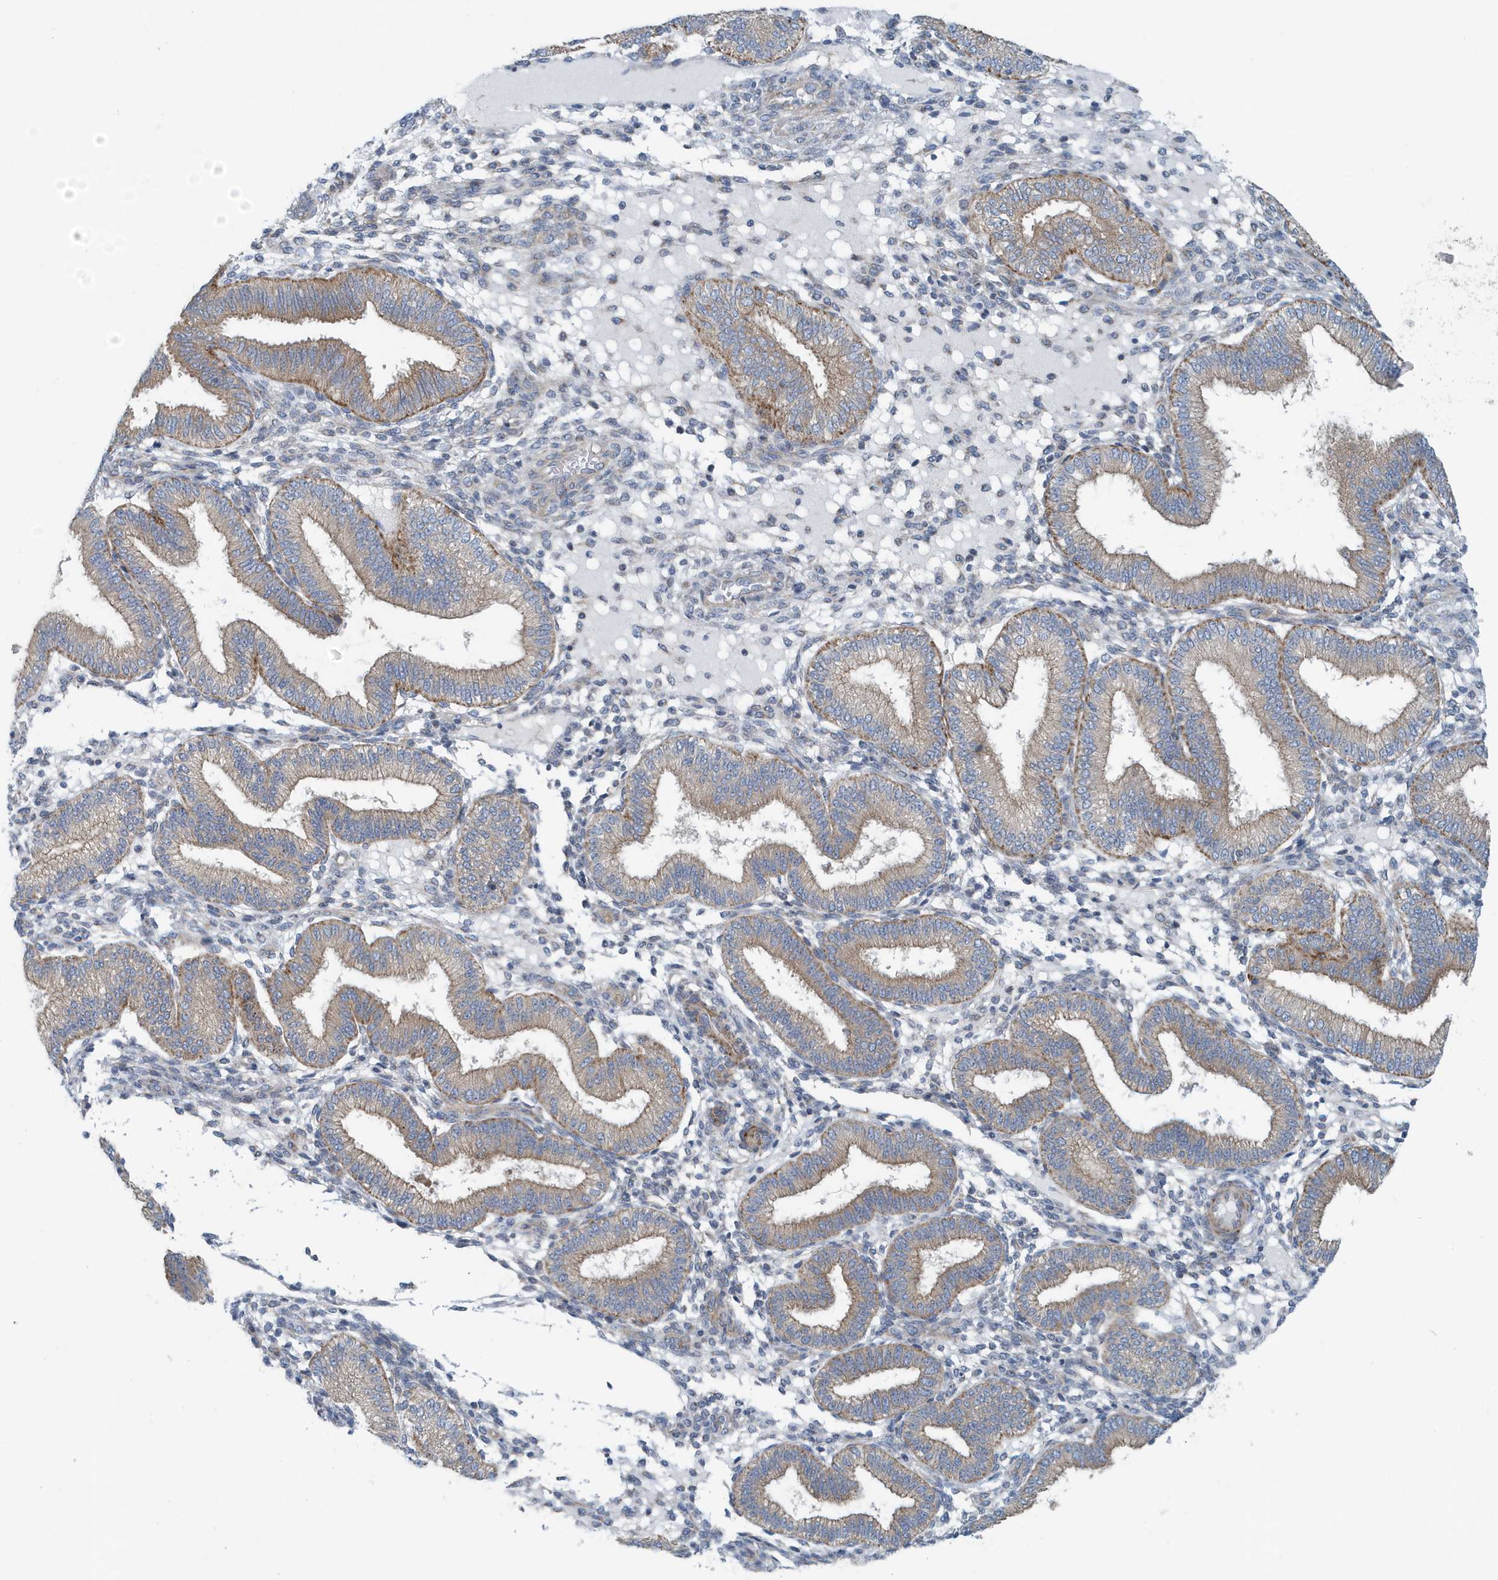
{"staining": {"intensity": "weak", "quantity": "<25%", "location": "cytoplasmic/membranous"}, "tissue": "endometrium", "cell_type": "Cells in endometrial stroma", "image_type": "normal", "snomed": [{"axis": "morphology", "description": "Normal tissue, NOS"}, {"axis": "topography", "description": "Endometrium"}], "caption": "Immunohistochemical staining of unremarkable endometrium exhibits no significant positivity in cells in endometrial stroma.", "gene": "PPM1M", "patient": {"sex": "female", "age": 39}}